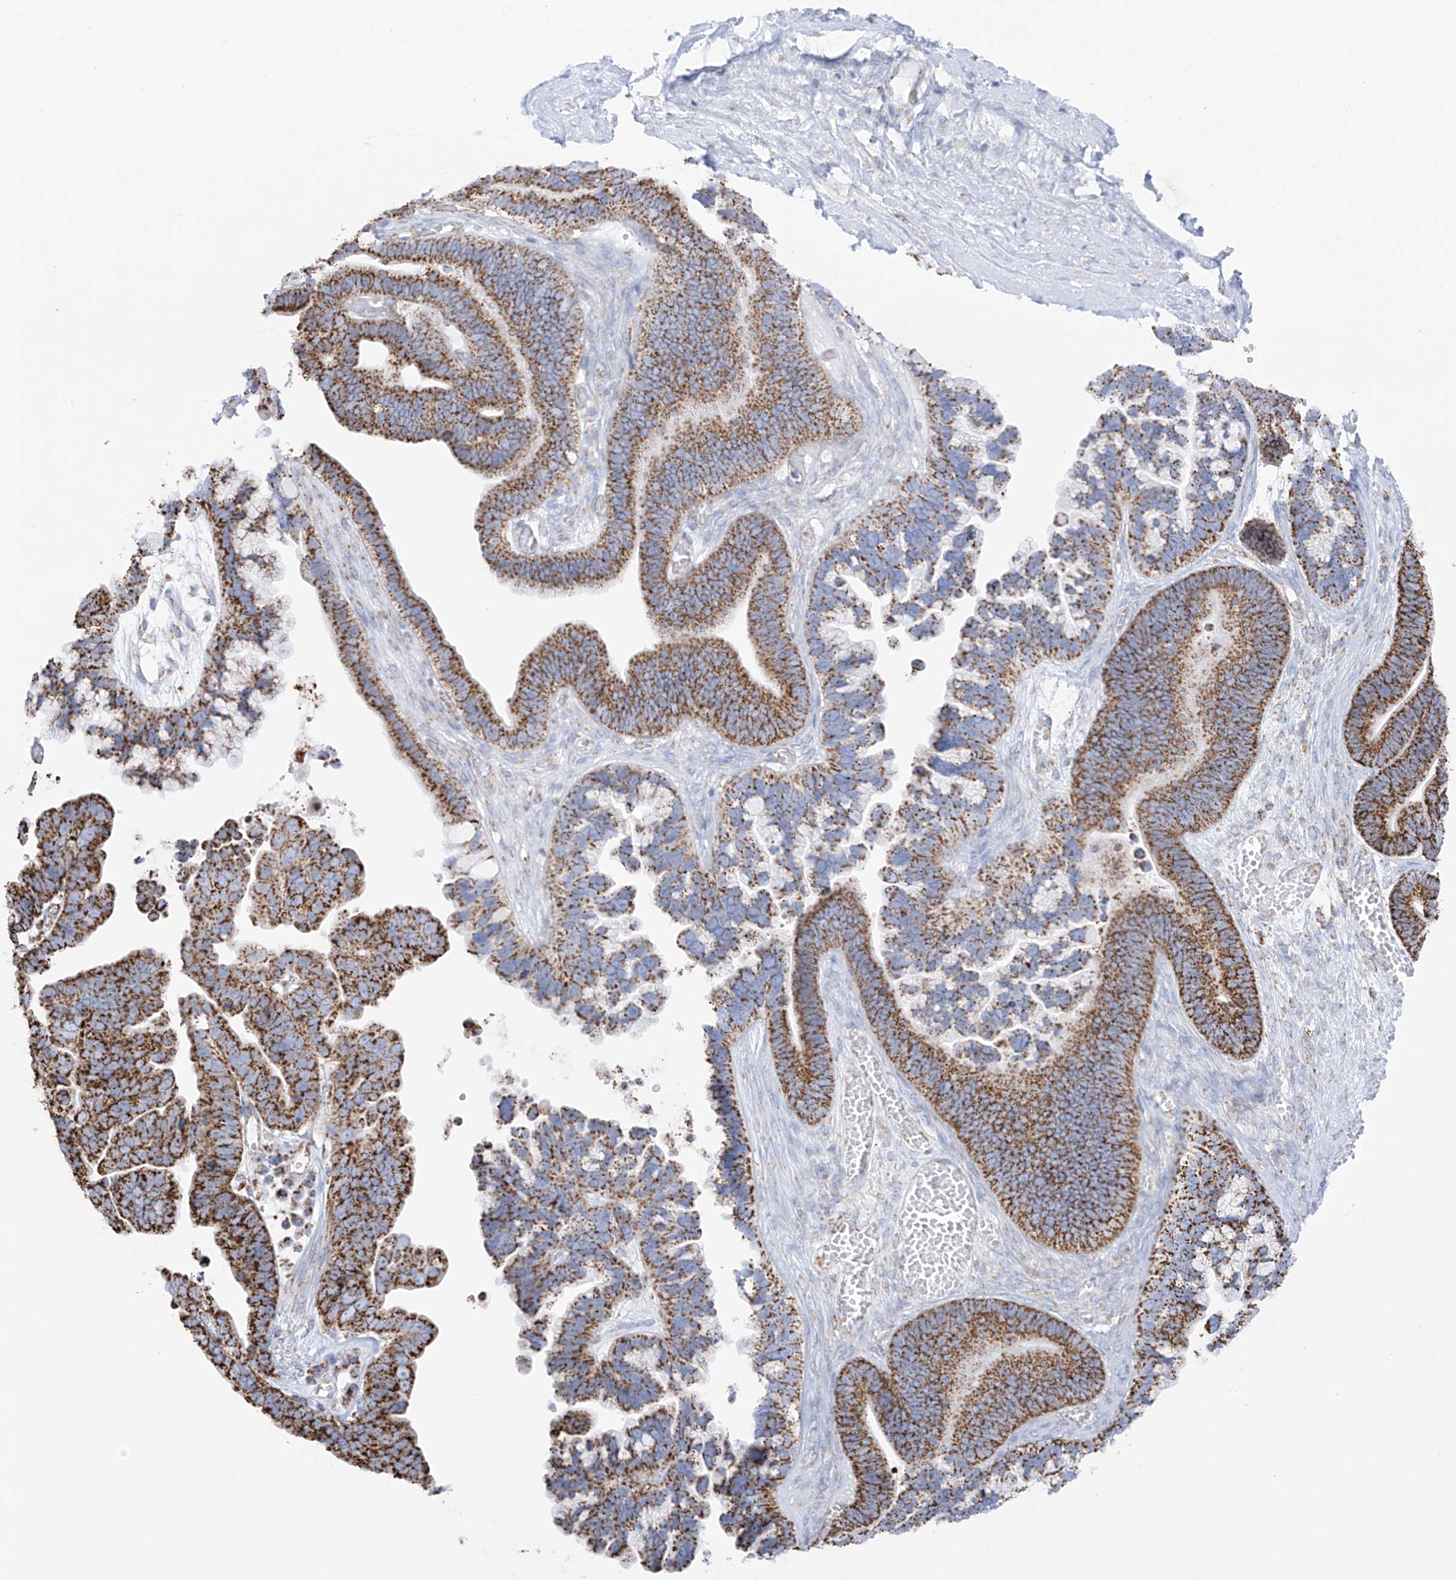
{"staining": {"intensity": "strong", "quantity": ">75%", "location": "cytoplasmic/membranous"}, "tissue": "ovarian cancer", "cell_type": "Tumor cells", "image_type": "cancer", "snomed": [{"axis": "morphology", "description": "Cystadenocarcinoma, serous, NOS"}, {"axis": "topography", "description": "Ovary"}], "caption": "This histopathology image shows serous cystadenocarcinoma (ovarian) stained with immunohistochemistry to label a protein in brown. The cytoplasmic/membranous of tumor cells show strong positivity for the protein. Nuclei are counter-stained blue.", "gene": "XKR3", "patient": {"sex": "female", "age": 56}}